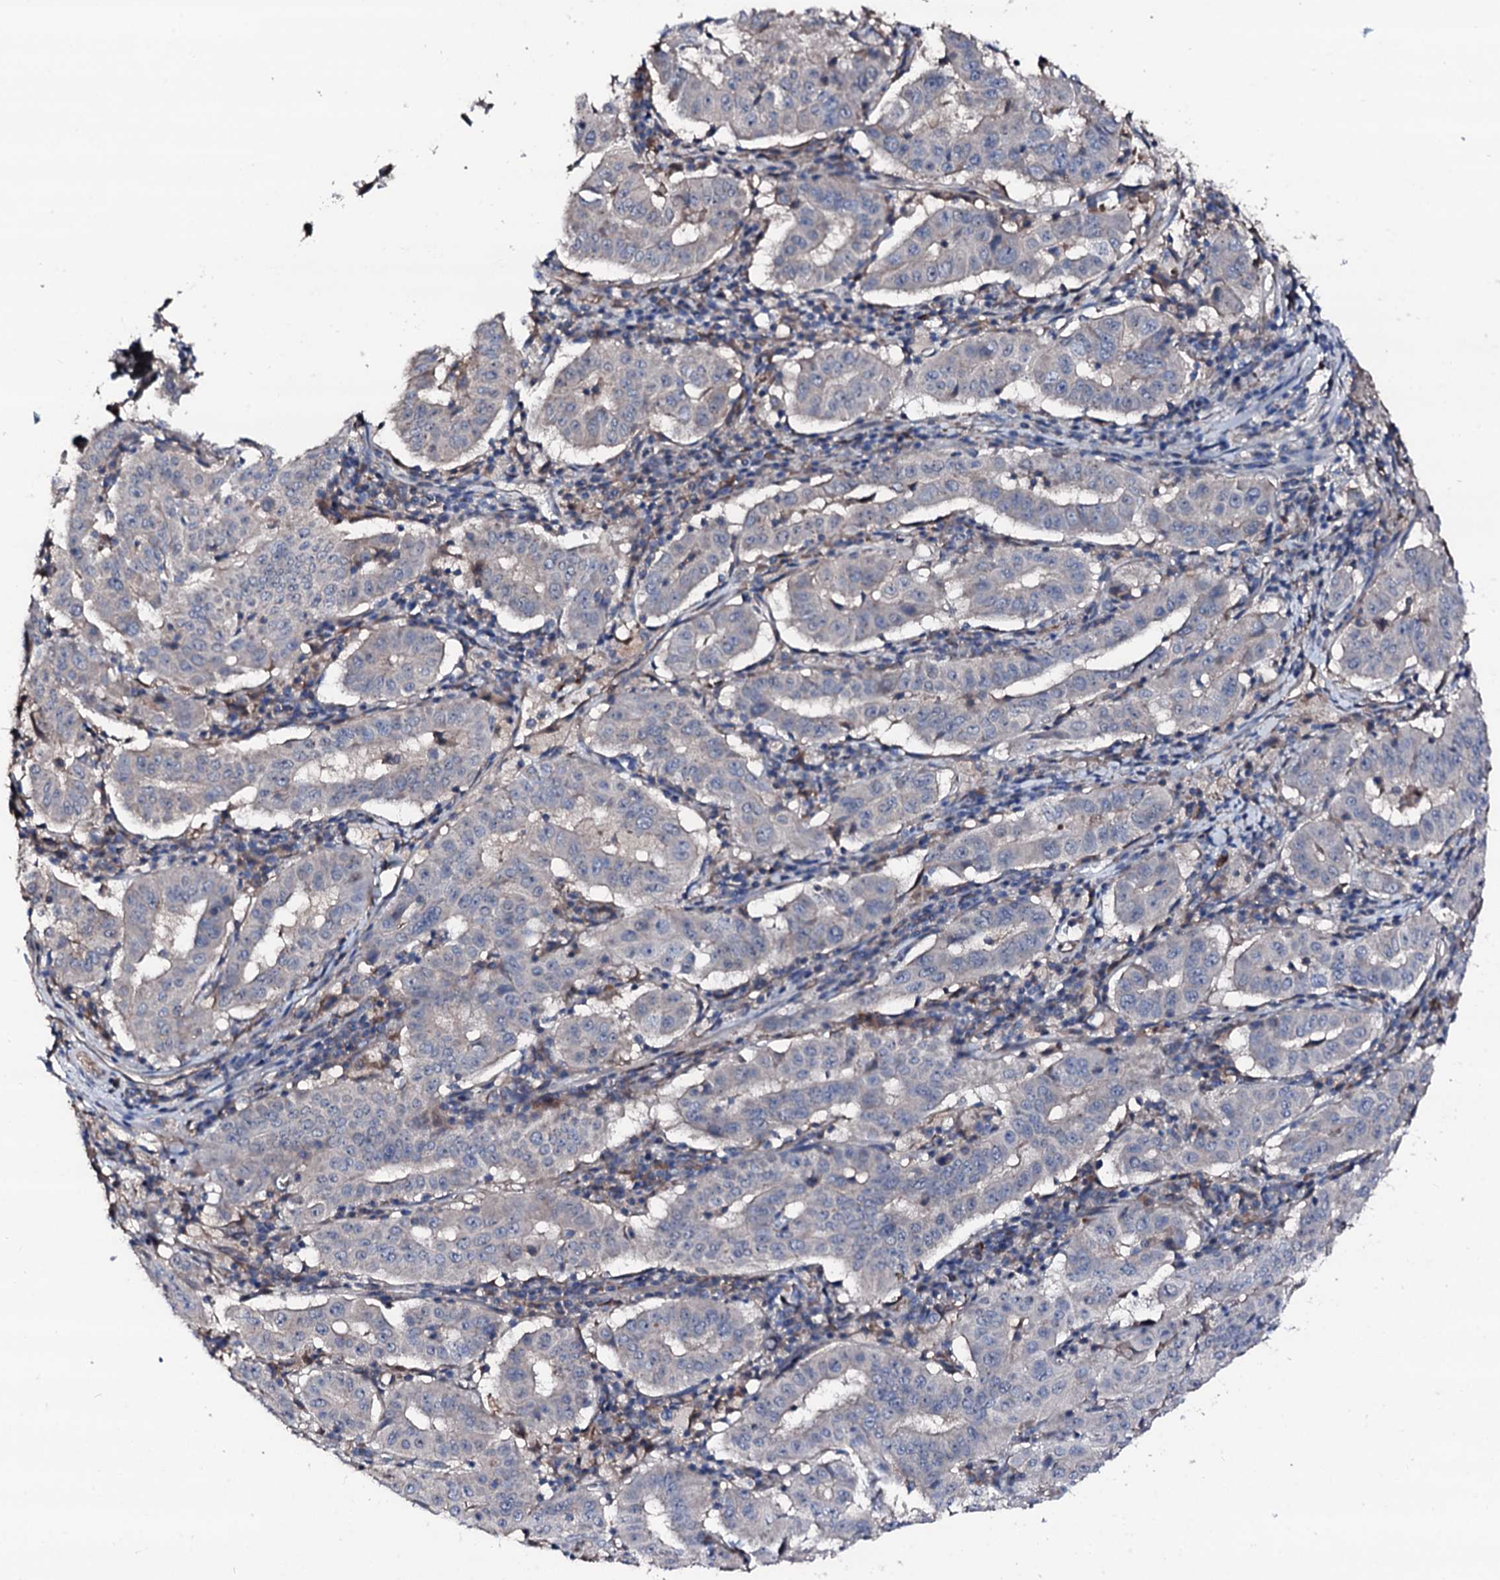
{"staining": {"intensity": "negative", "quantity": "none", "location": "none"}, "tissue": "pancreatic cancer", "cell_type": "Tumor cells", "image_type": "cancer", "snomed": [{"axis": "morphology", "description": "Adenocarcinoma, NOS"}, {"axis": "topography", "description": "Pancreas"}], "caption": "Tumor cells are negative for brown protein staining in pancreatic cancer.", "gene": "TRAFD1", "patient": {"sex": "male", "age": 63}}